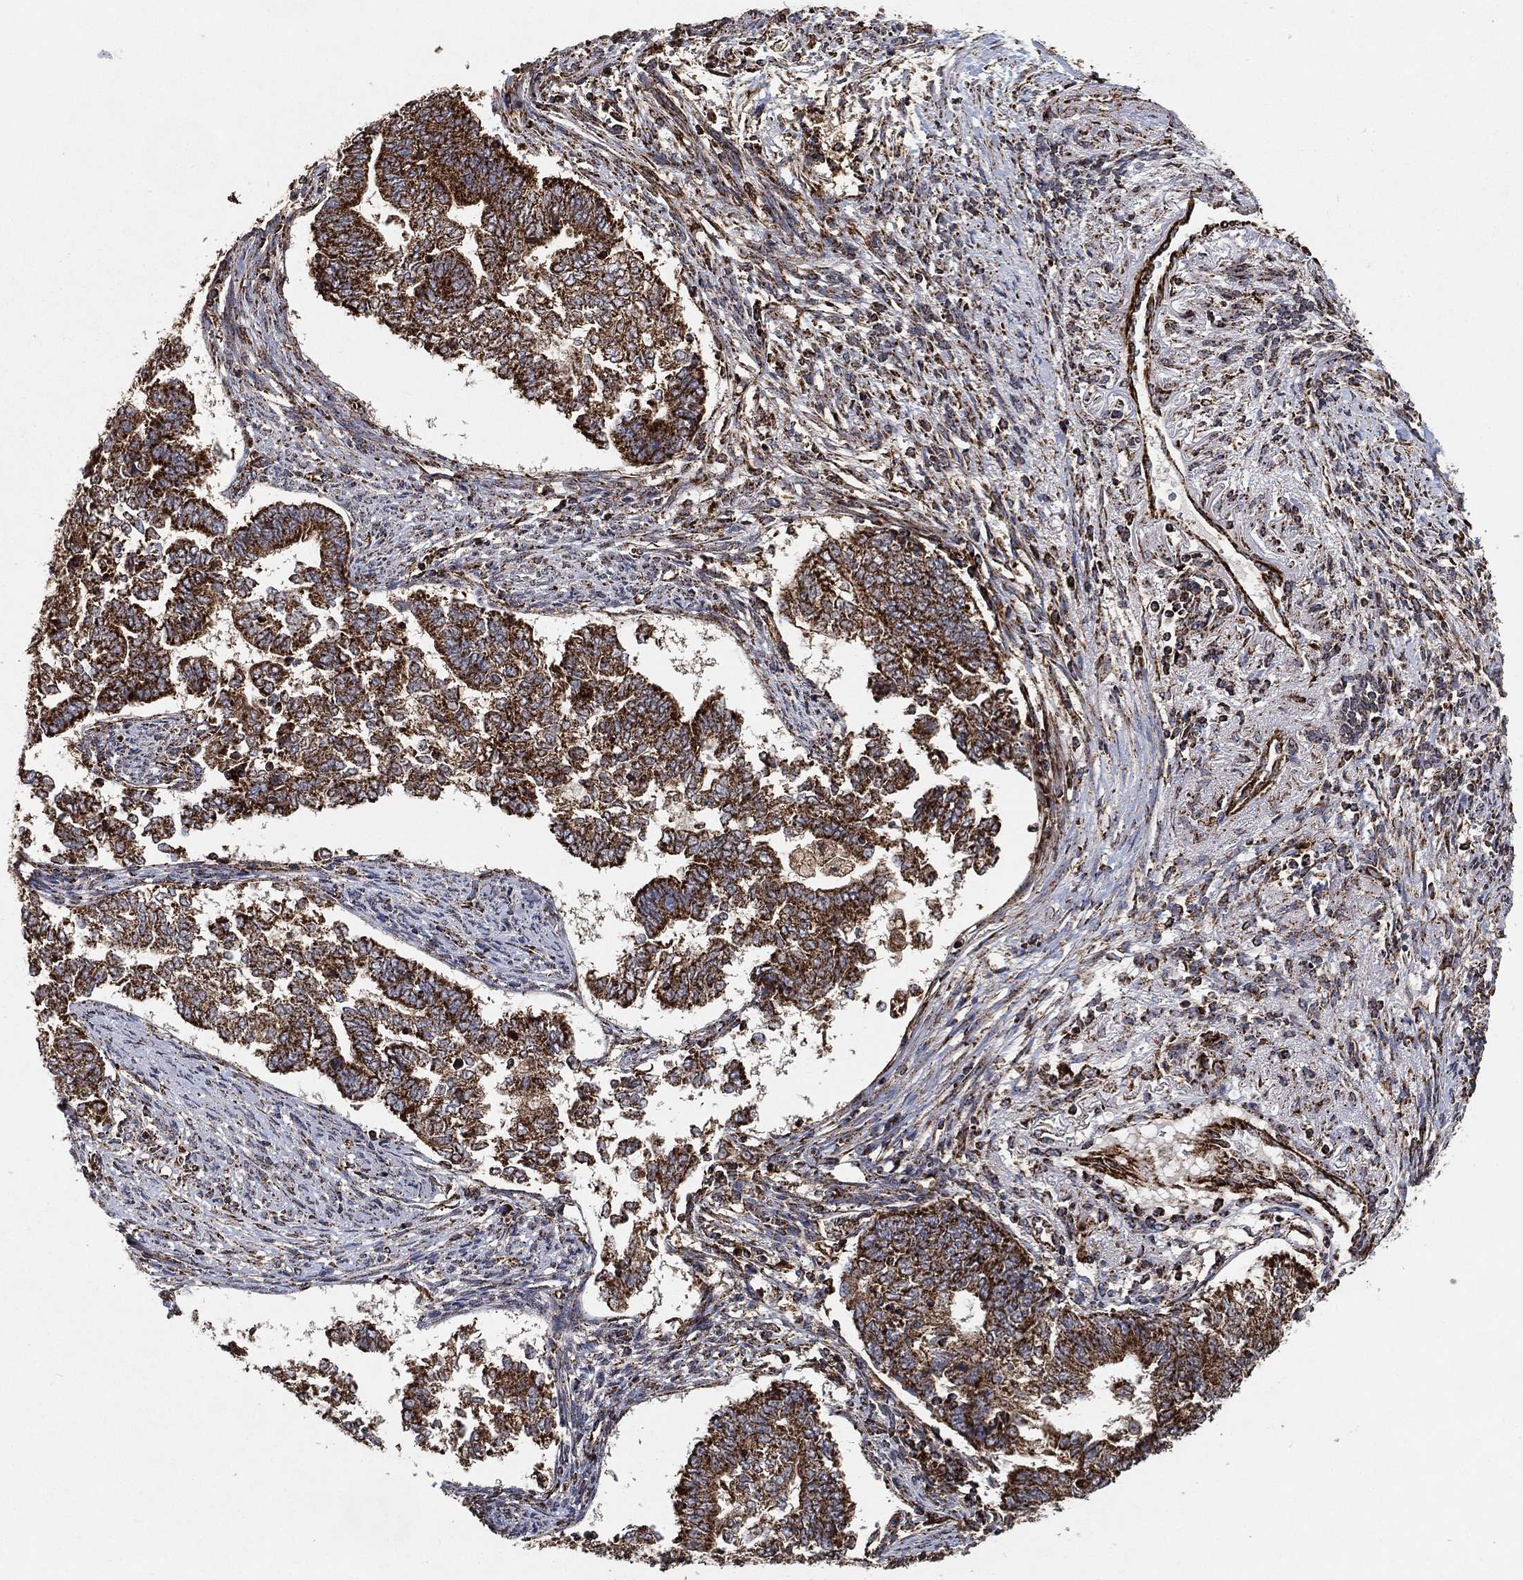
{"staining": {"intensity": "strong", "quantity": ">75%", "location": "cytoplasmic/membranous"}, "tissue": "endometrial cancer", "cell_type": "Tumor cells", "image_type": "cancer", "snomed": [{"axis": "morphology", "description": "Adenocarcinoma, NOS"}, {"axis": "topography", "description": "Endometrium"}], "caption": "Adenocarcinoma (endometrial) tissue reveals strong cytoplasmic/membranous positivity in approximately >75% of tumor cells, visualized by immunohistochemistry.", "gene": "SLC38A7", "patient": {"sex": "female", "age": 65}}